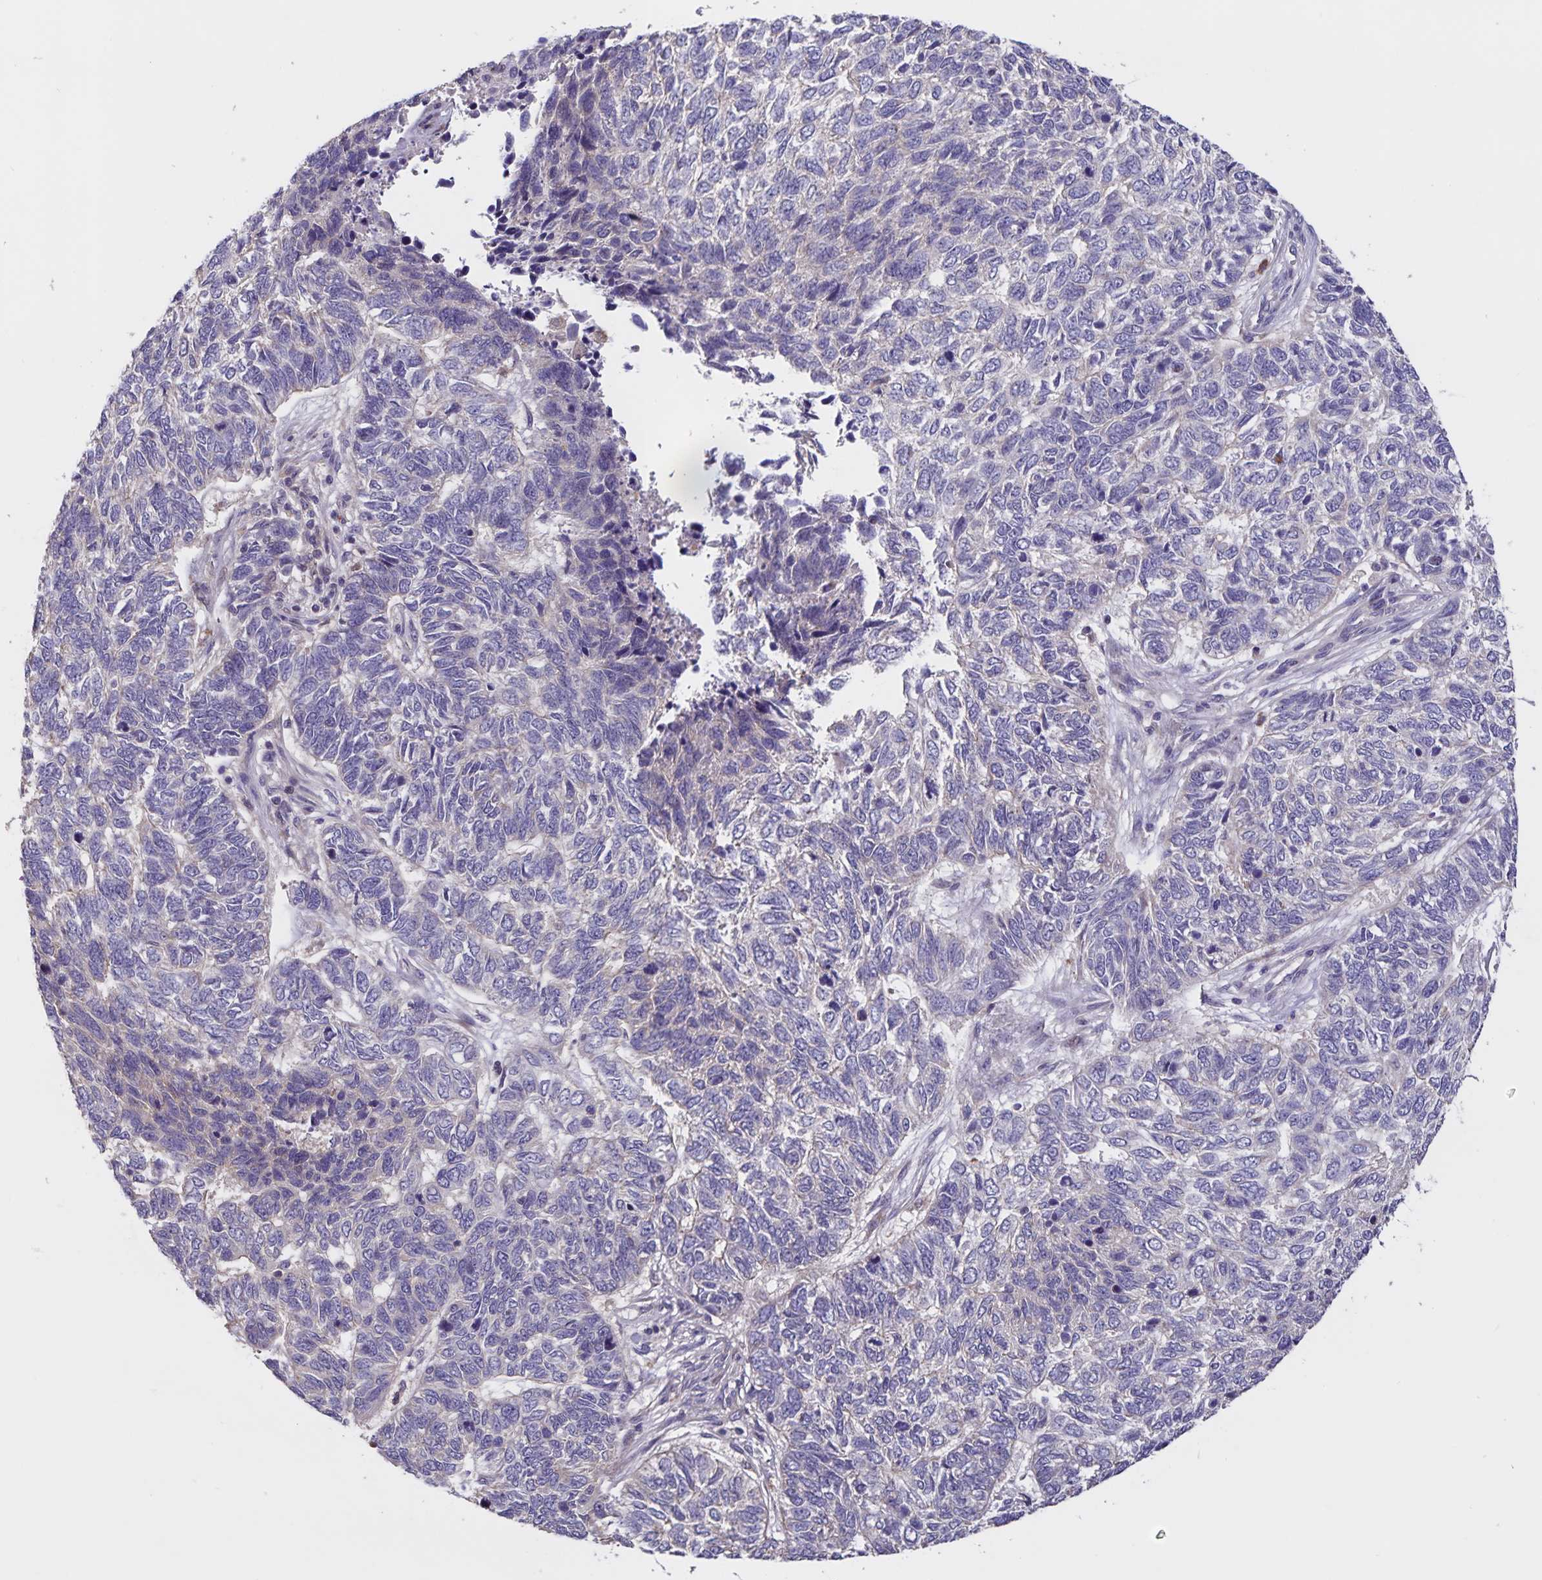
{"staining": {"intensity": "negative", "quantity": "none", "location": "none"}, "tissue": "skin cancer", "cell_type": "Tumor cells", "image_type": "cancer", "snomed": [{"axis": "morphology", "description": "Basal cell carcinoma"}, {"axis": "topography", "description": "Skin"}], "caption": "An IHC histopathology image of skin cancer (basal cell carcinoma) is shown. There is no staining in tumor cells of skin cancer (basal cell carcinoma).", "gene": "FBXL16", "patient": {"sex": "female", "age": 65}}